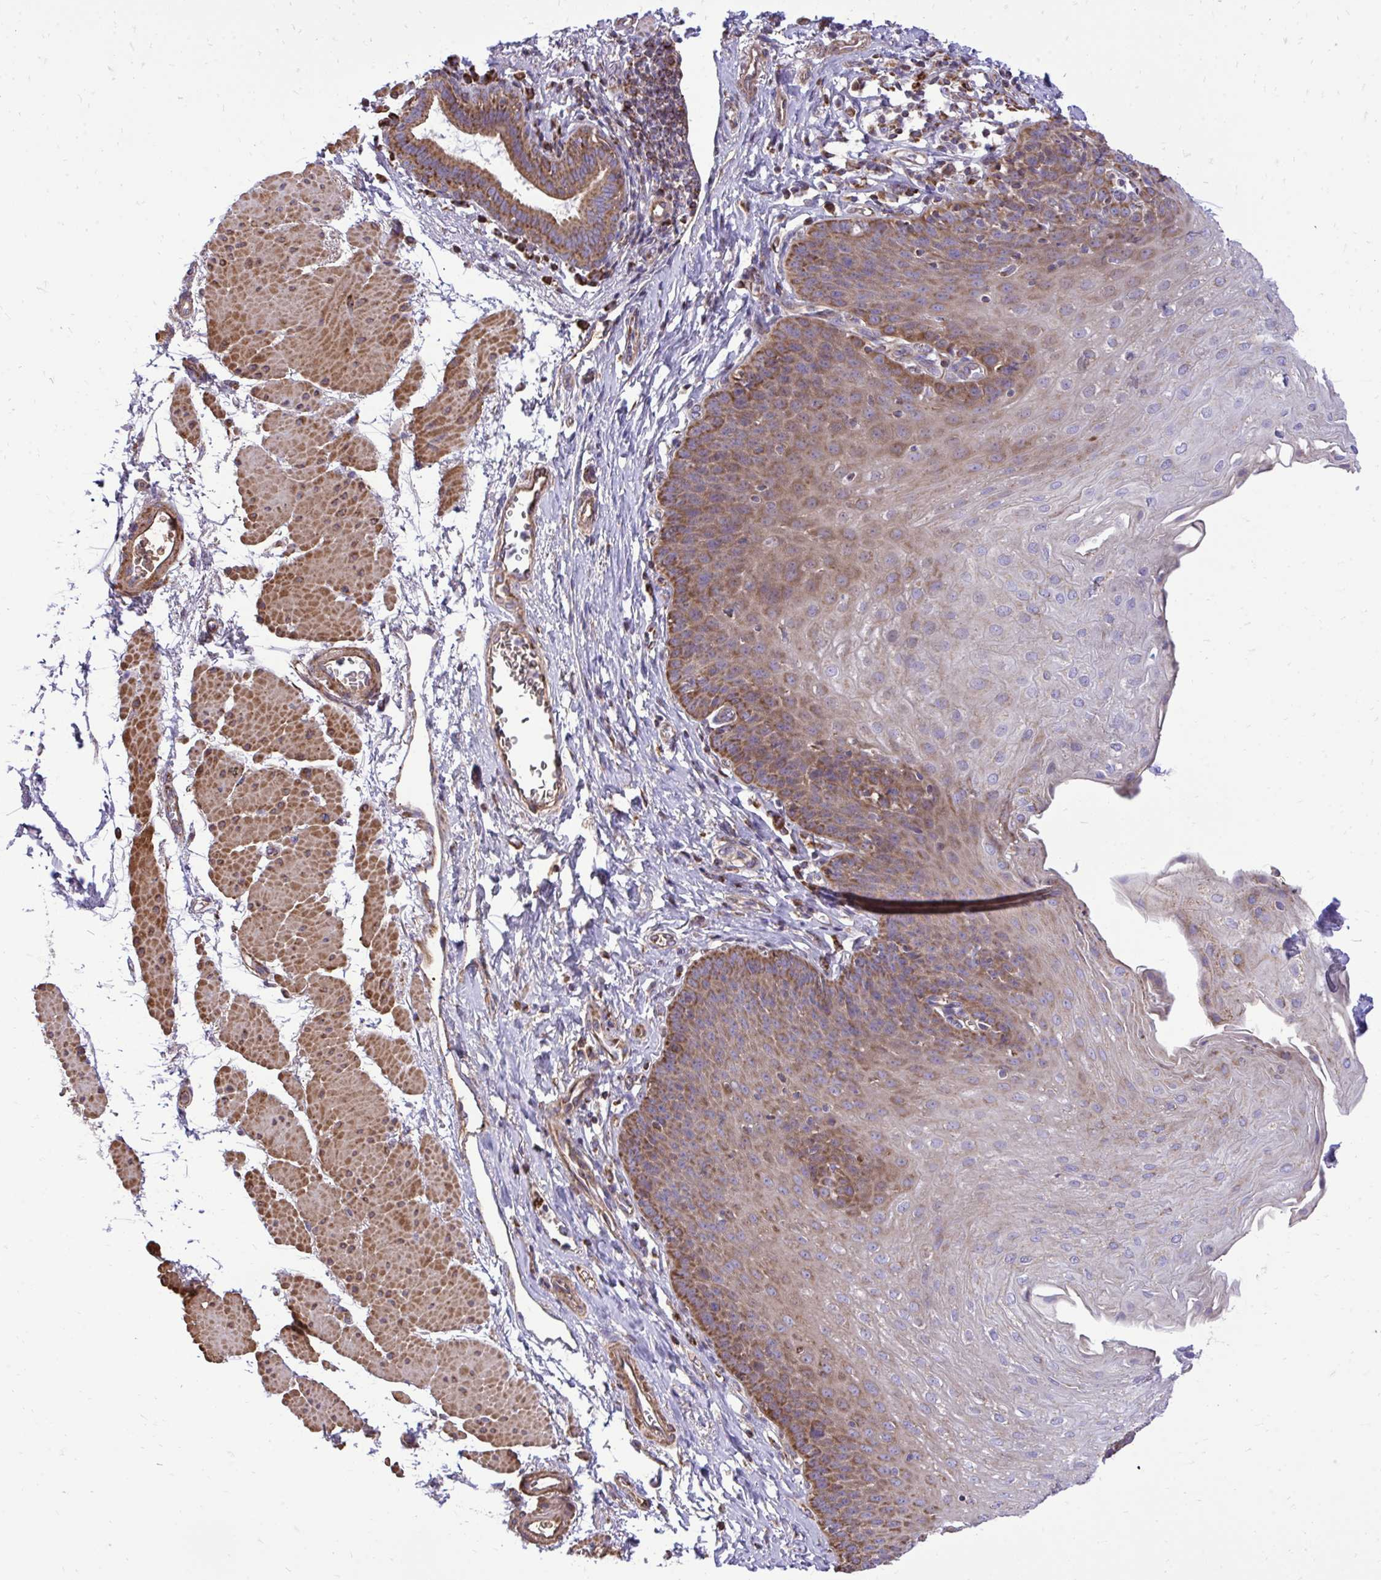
{"staining": {"intensity": "moderate", "quantity": "25%-75%", "location": "cytoplasmic/membranous"}, "tissue": "esophagus", "cell_type": "Squamous epithelial cells", "image_type": "normal", "snomed": [{"axis": "morphology", "description": "Normal tissue, NOS"}, {"axis": "topography", "description": "Esophagus"}], "caption": "Moderate cytoplasmic/membranous staining is appreciated in approximately 25%-75% of squamous epithelial cells in normal esophagus. The protein is stained brown, and the nuclei are stained in blue (DAB IHC with brightfield microscopy, high magnification).", "gene": "ATP13A2", "patient": {"sex": "female", "age": 81}}